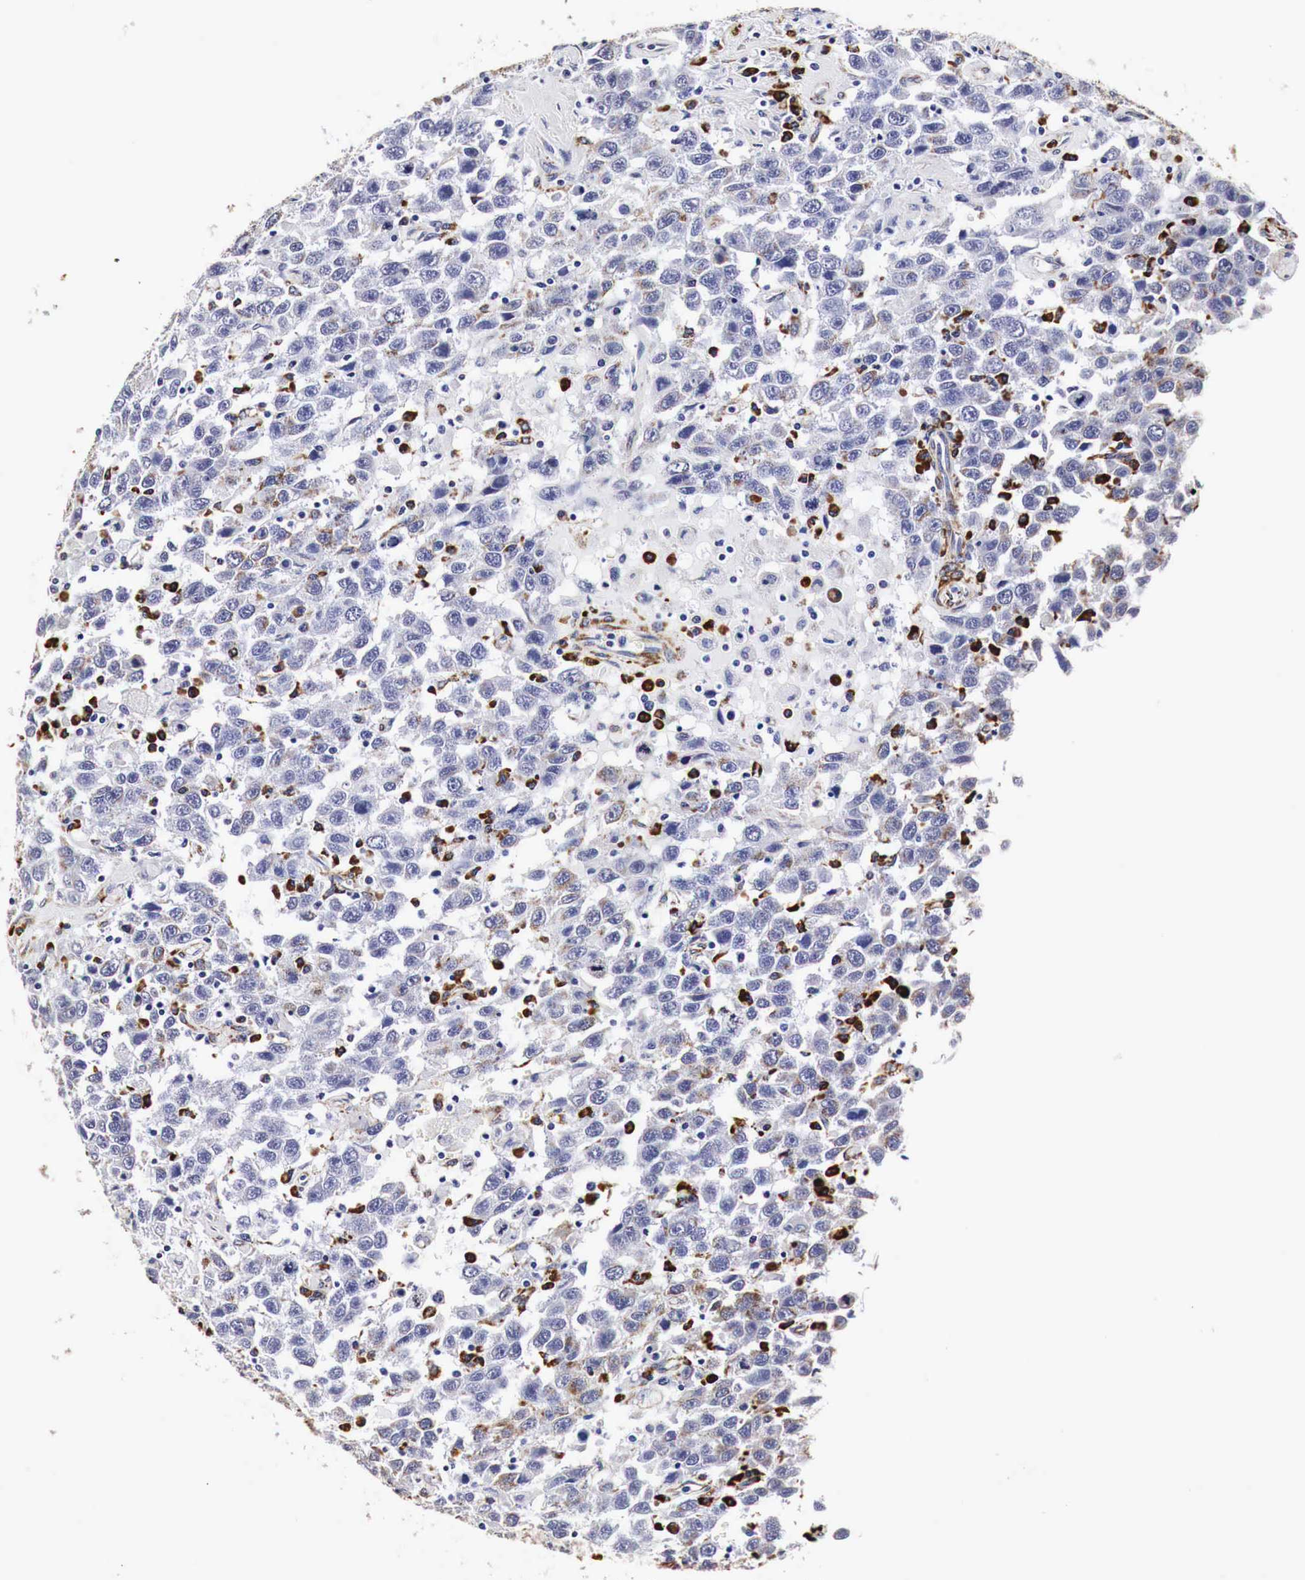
{"staining": {"intensity": "negative", "quantity": "none", "location": "none"}, "tissue": "testis cancer", "cell_type": "Tumor cells", "image_type": "cancer", "snomed": [{"axis": "morphology", "description": "Seminoma, NOS"}, {"axis": "topography", "description": "Testis"}], "caption": "IHC image of testis cancer stained for a protein (brown), which demonstrates no staining in tumor cells. (Stains: DAB (3,3'-diaminobenzidine) IHC with hematoxylin counter stain, Microscopy: brightfield microscopy at high magnification).", "gene": "CKAP4", "patient": {"sex": "male", "age": 41}}